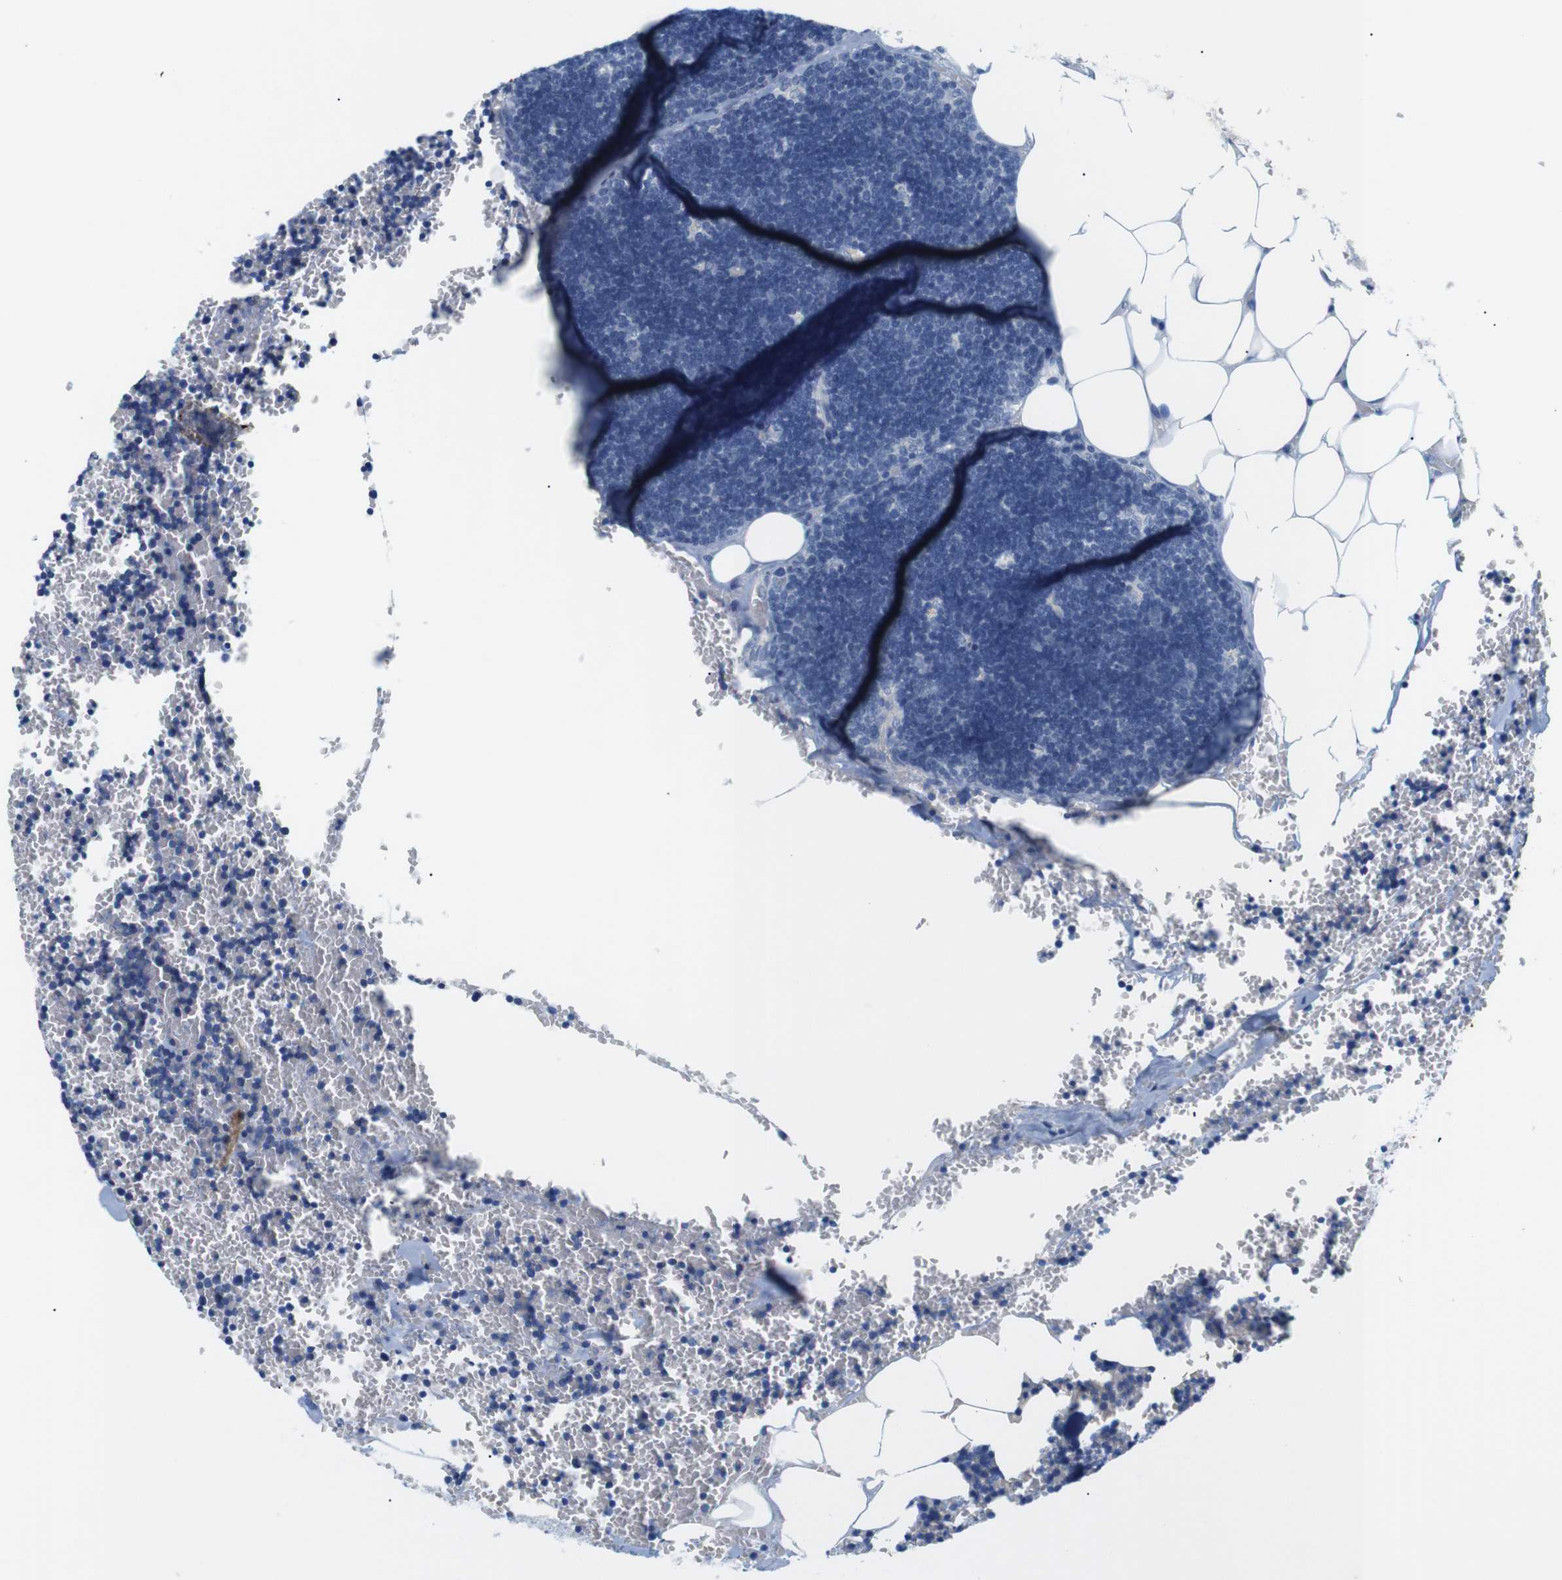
{"staining": {"intensity": "weak", "quantity": "<25%", "location": "cytoplasmic/membranous"}, "tissue": "lymph node", "cell_type": "Germinal center cells", "image_type": "normal", "snomed": [{"axis": "morphology", "description": "Normal tissue, NOS"}, {"axis": "topography", "description": "Lymph node"}], "caption": "Lymph node stained for a protein using immunohistochemistry (IHC) displays no expression germinal center cells.", "gene": "ITGA5", "patient": {"sex": "male", "age": 33}}